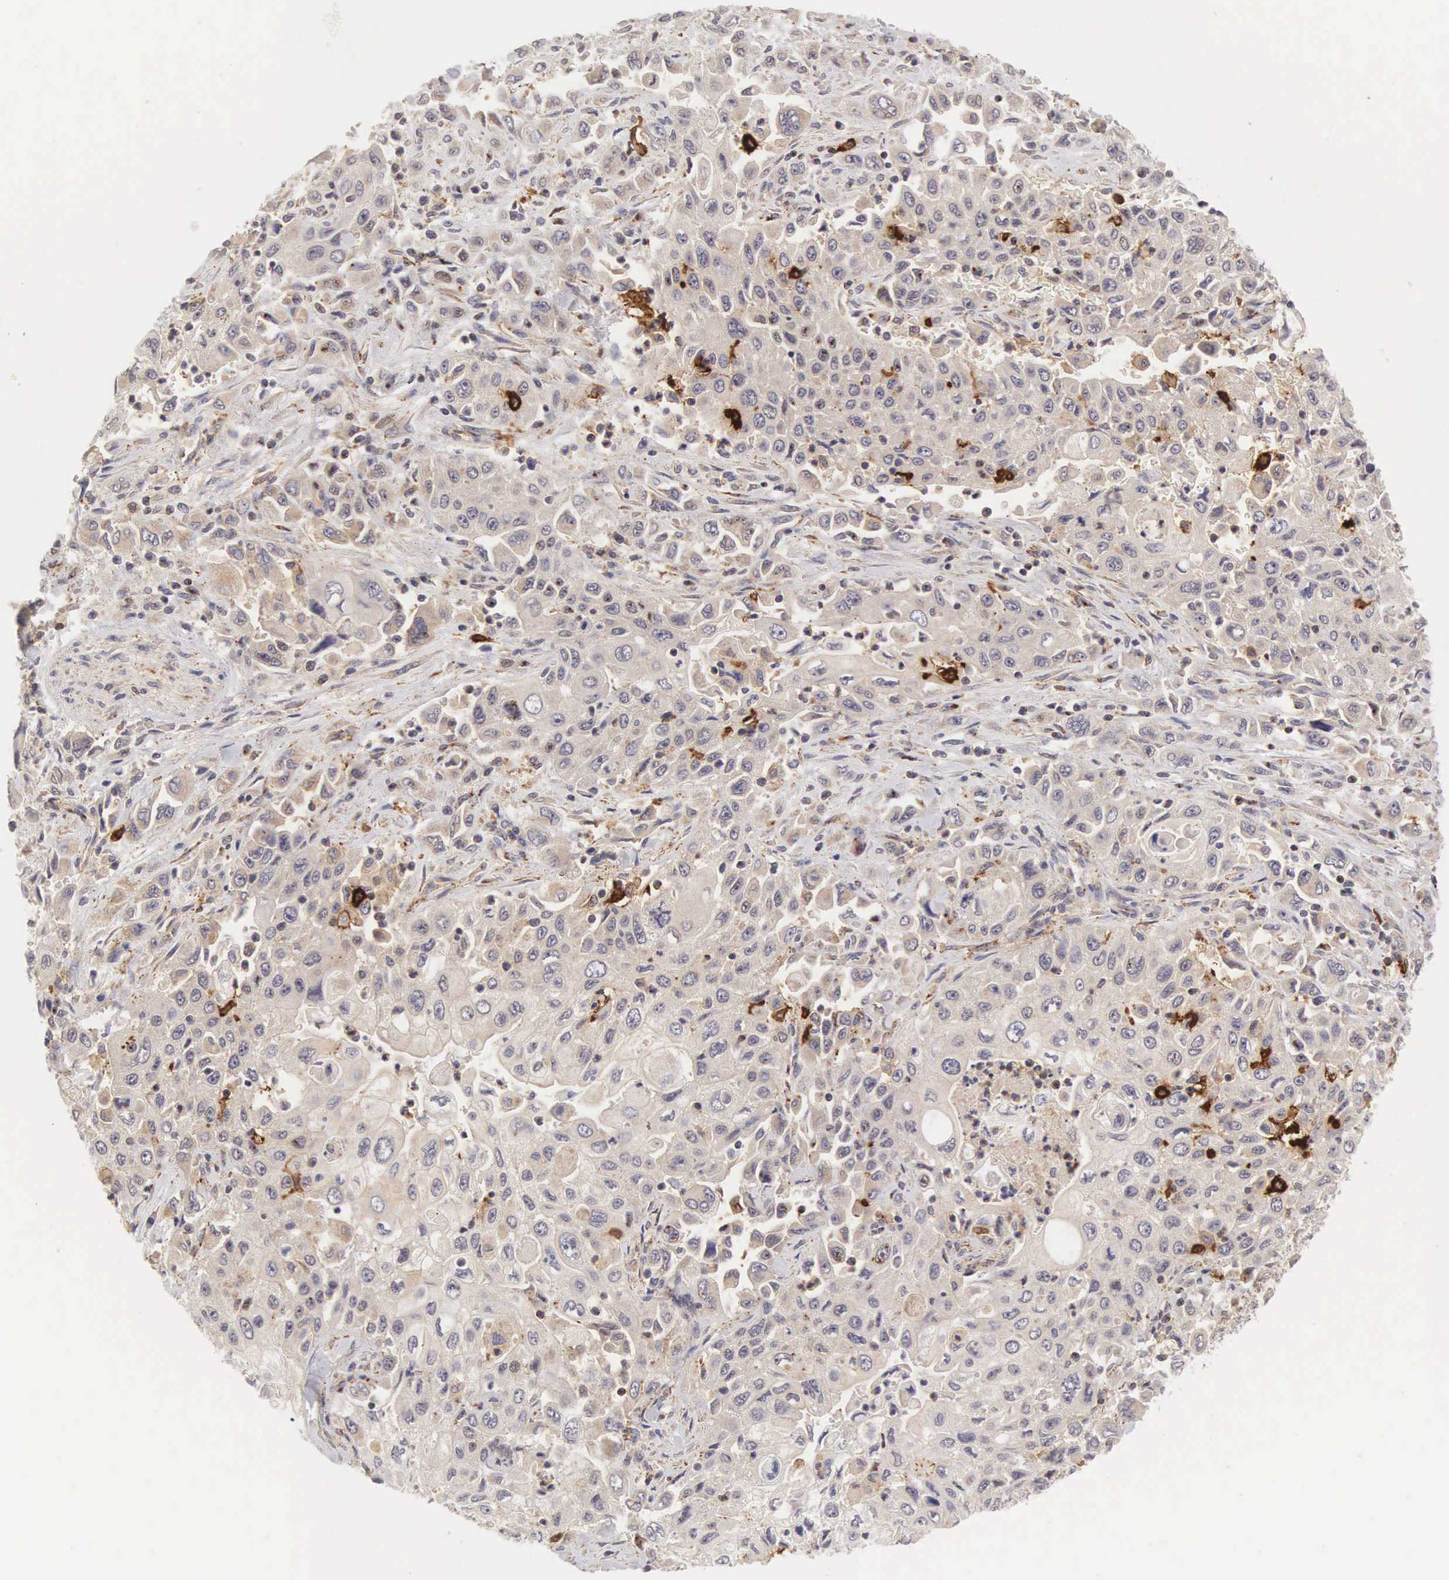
{"staining": {"intensity": "weak", "quantity": "25%-75%", "location": "cytoplasmic/membranous"}, "tissue": "pancreatic cancer", "cell_type": "Tumor cells", "image_type": "cancer", "snomed": [{"axis": "morphology", "description": "Adenocarcinoma, NOS"}, {"axis": "topography", "description": "Pancreas"}], "caption": "Weak cytoplasmic/membranous protein staining is present in approximately 25%-75% of tumor cells in pancreatic cancer (adenocarcinoma). (IHC, brightfield microscopy, high magnification).", "gene": "CD1A", "patient": {"sex": "male", "age": 70}}